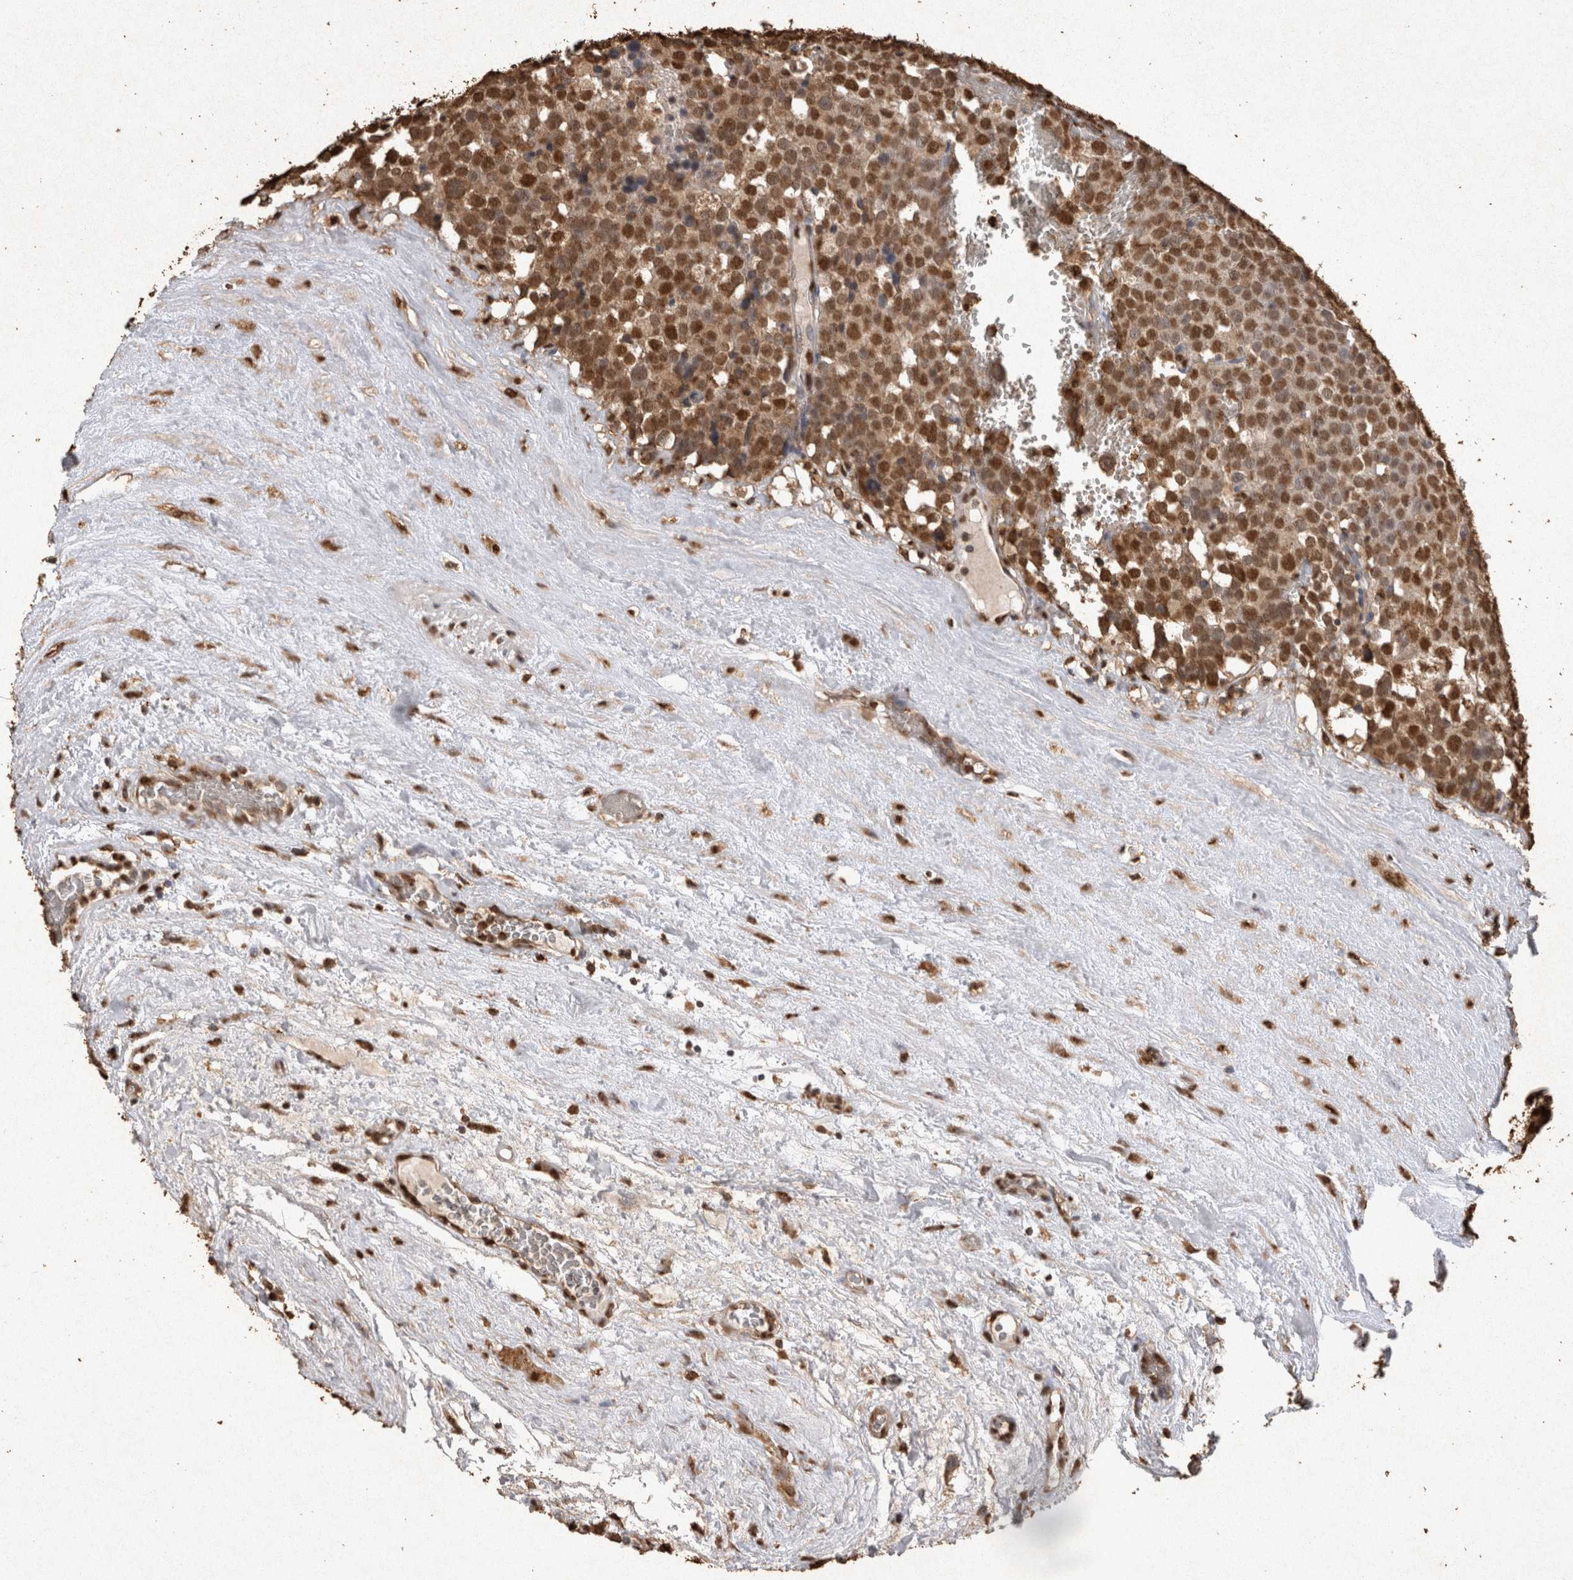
{"staining": {"intensity": "moderate", "quantity": ">75%", "location": "nuclear"}, "tissue": "testis cancer", "cell_type": "Tumor cells", "image_type": "cancer", "snomed": [{"axis": "morphology", "description": "Seminoma, NOS"}, {"axis": "topography", "description": "Testis"}], "caption": "Moderate nuclear expression is appreciated in approximately >75% of tumor cells in seminoma (testis).", "gene": "OAS2", "patient": {"sex": "male", "age": 71}}